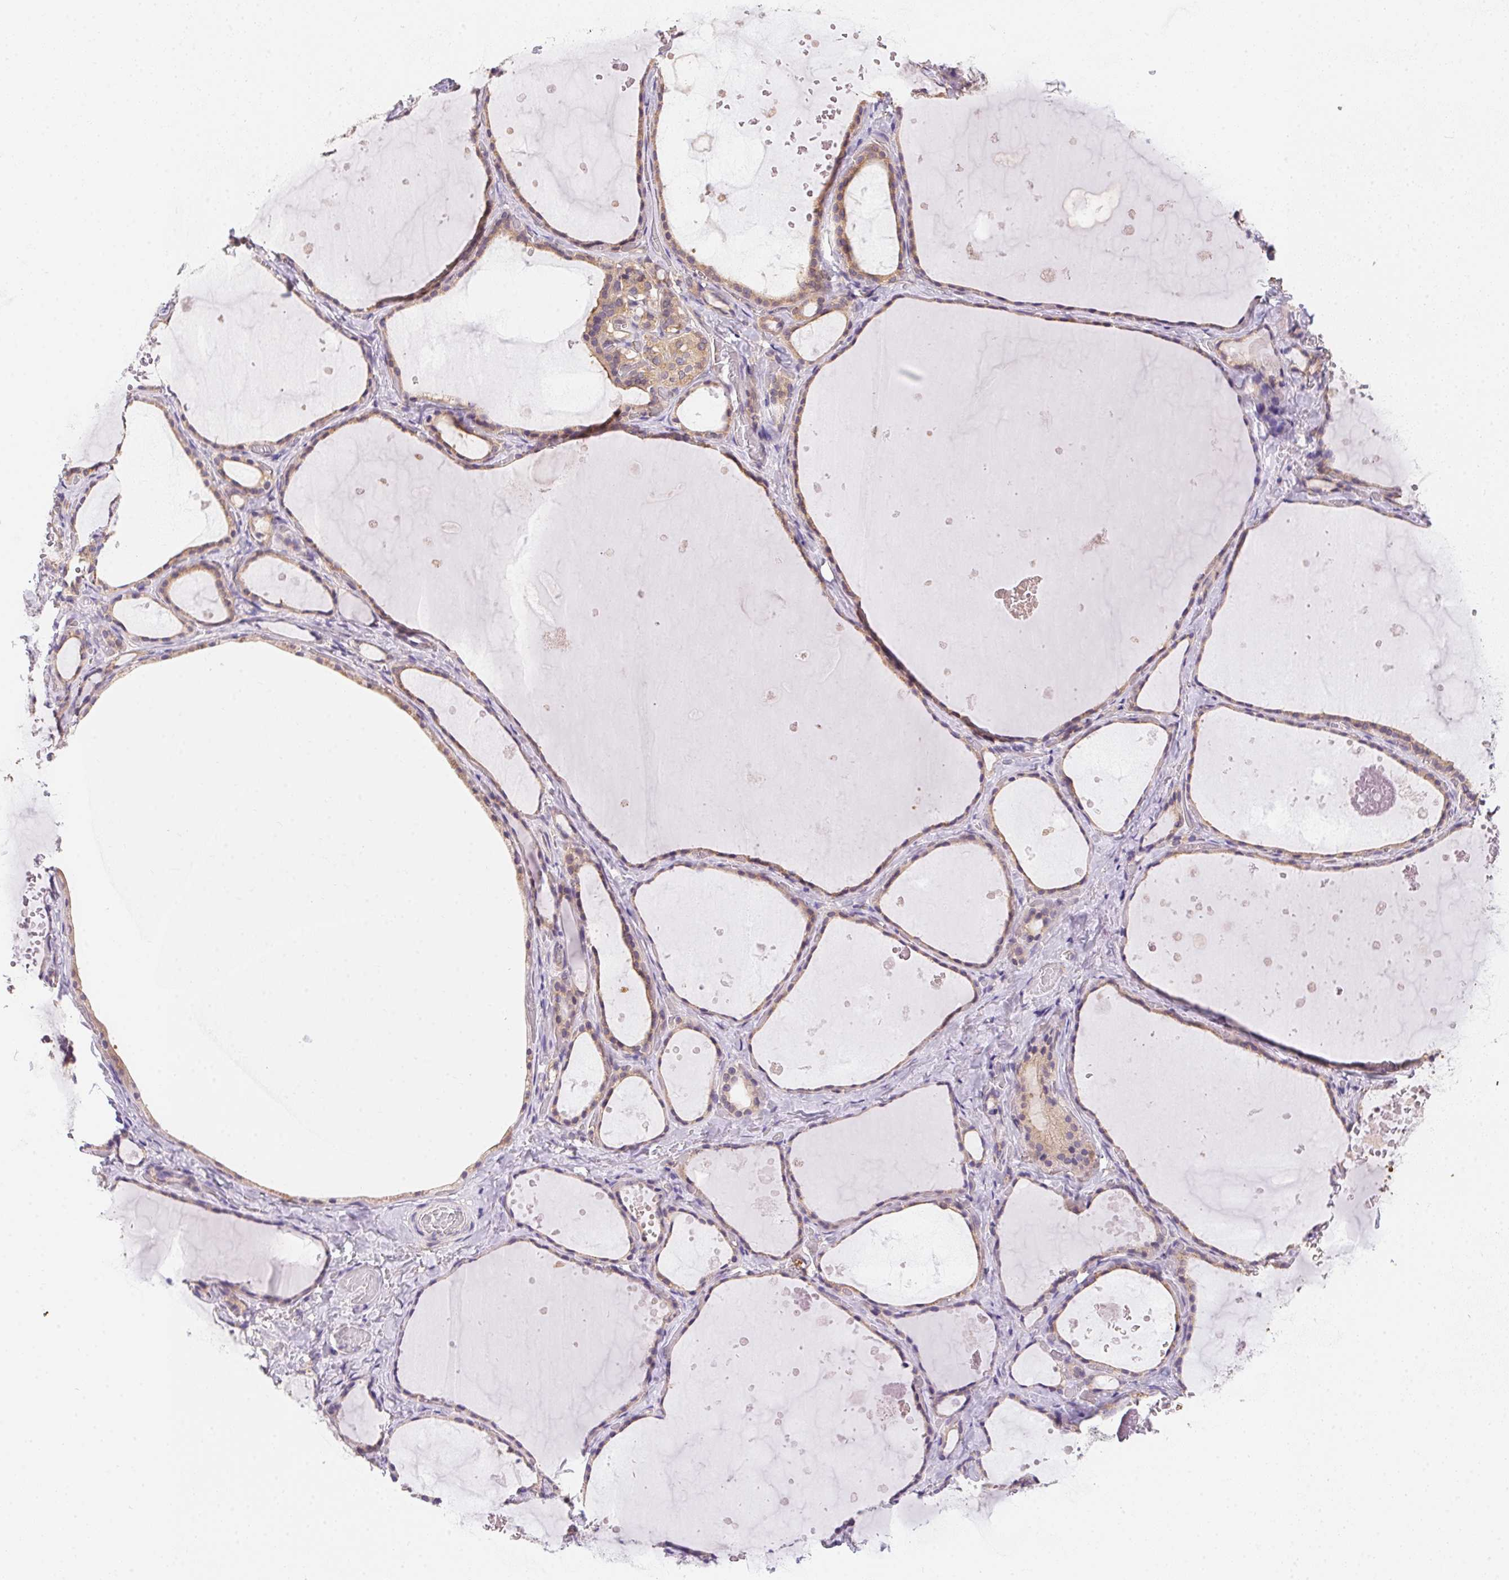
{"staining": {"intensity": "weak", "quantity": "<25%", "location": "cytoplasmic/membranous"}, "tissue": "thyroid gland", "cell_type": "Glandular cells", "image_type": "normal", "snomed": [{"axis": "morphology", "description": "Normal tissue, NOS"}, {"axis": "topography", "description": "Thyroid gland"}], "caption": "Thyroid gland stained for a protein using immunohistochemistry (IHC) demonstrates no positivity glandular cells.", "gene": "PRKAA1", "patient": {"sex": "female", "age": 56}}